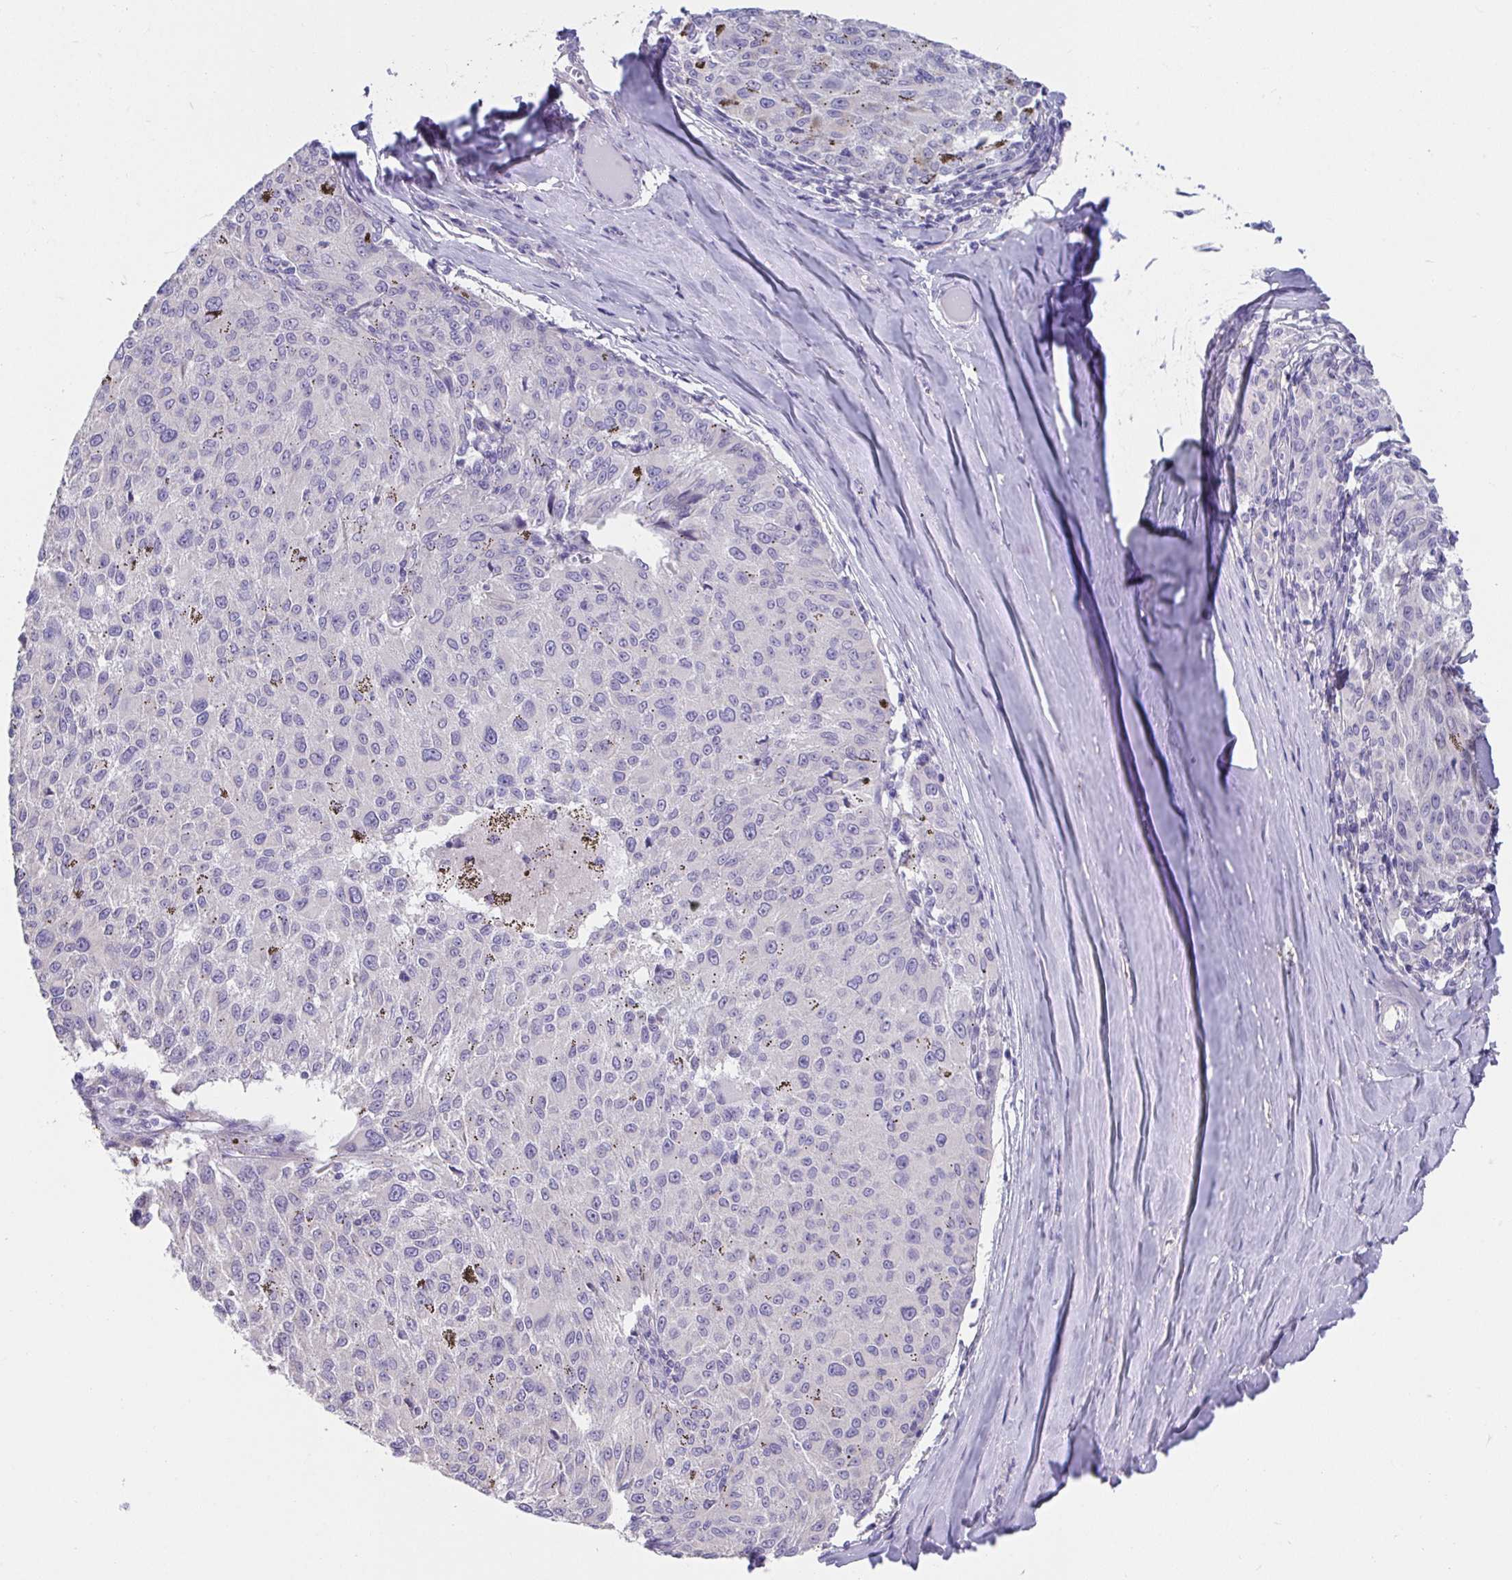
{"staining": {"intensity": "negative", "quantity": "none", "location": "none"}, "tissue": "melanoma", "cell_type": "Tumor cells", "image_type": "cancer", "snomed": [{"axis": "morphology", "description": "Malignant melanoma, NOS"}, {"axis": "topography", "description": "Skin"}], "caption": "Histopathology image shows no significant protein staining in tumor cells of melanoma.", "gene": "CXCR1", "patient": {"sex": "female", "age": 72}}